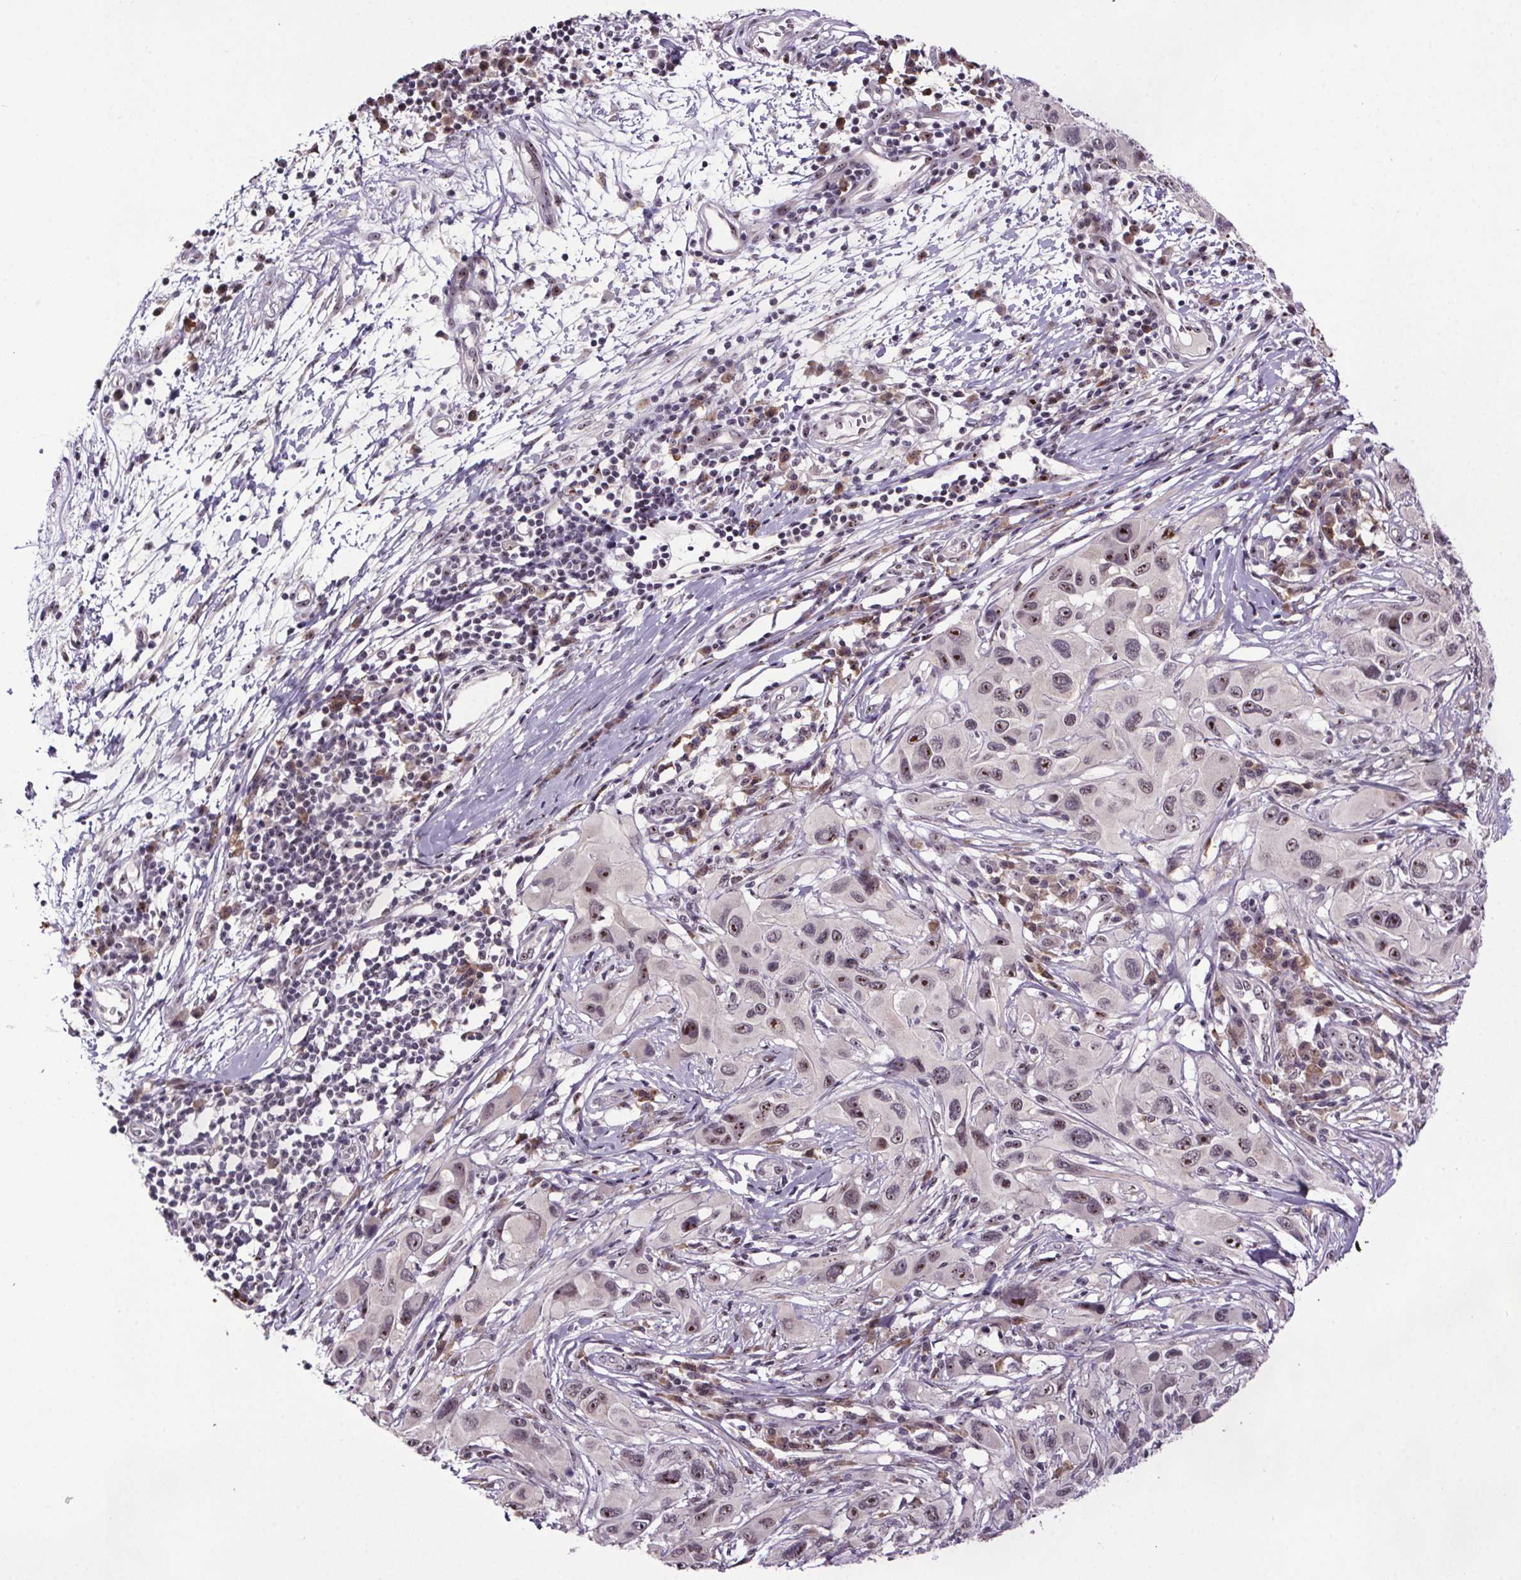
{"staining": {"intensity": "weak", "quantity": "25%-75%", "location": "nuclear"}, "tissue": "melanoma", "cell_type": "Tumor cells", "image_type": "cancer", "snomed": [{"axis": "morphology", "description": "Malignant melanoma, NOS"}, {"axis": "topography", "description": "Skin"}], "caption": "This is an image of immunohistochemistry staining of melanoma, which shows weak expression in the nuclear of tumor cells.", "gene": "ATMIN", "patient": {"sex": "male", "age": 53}}